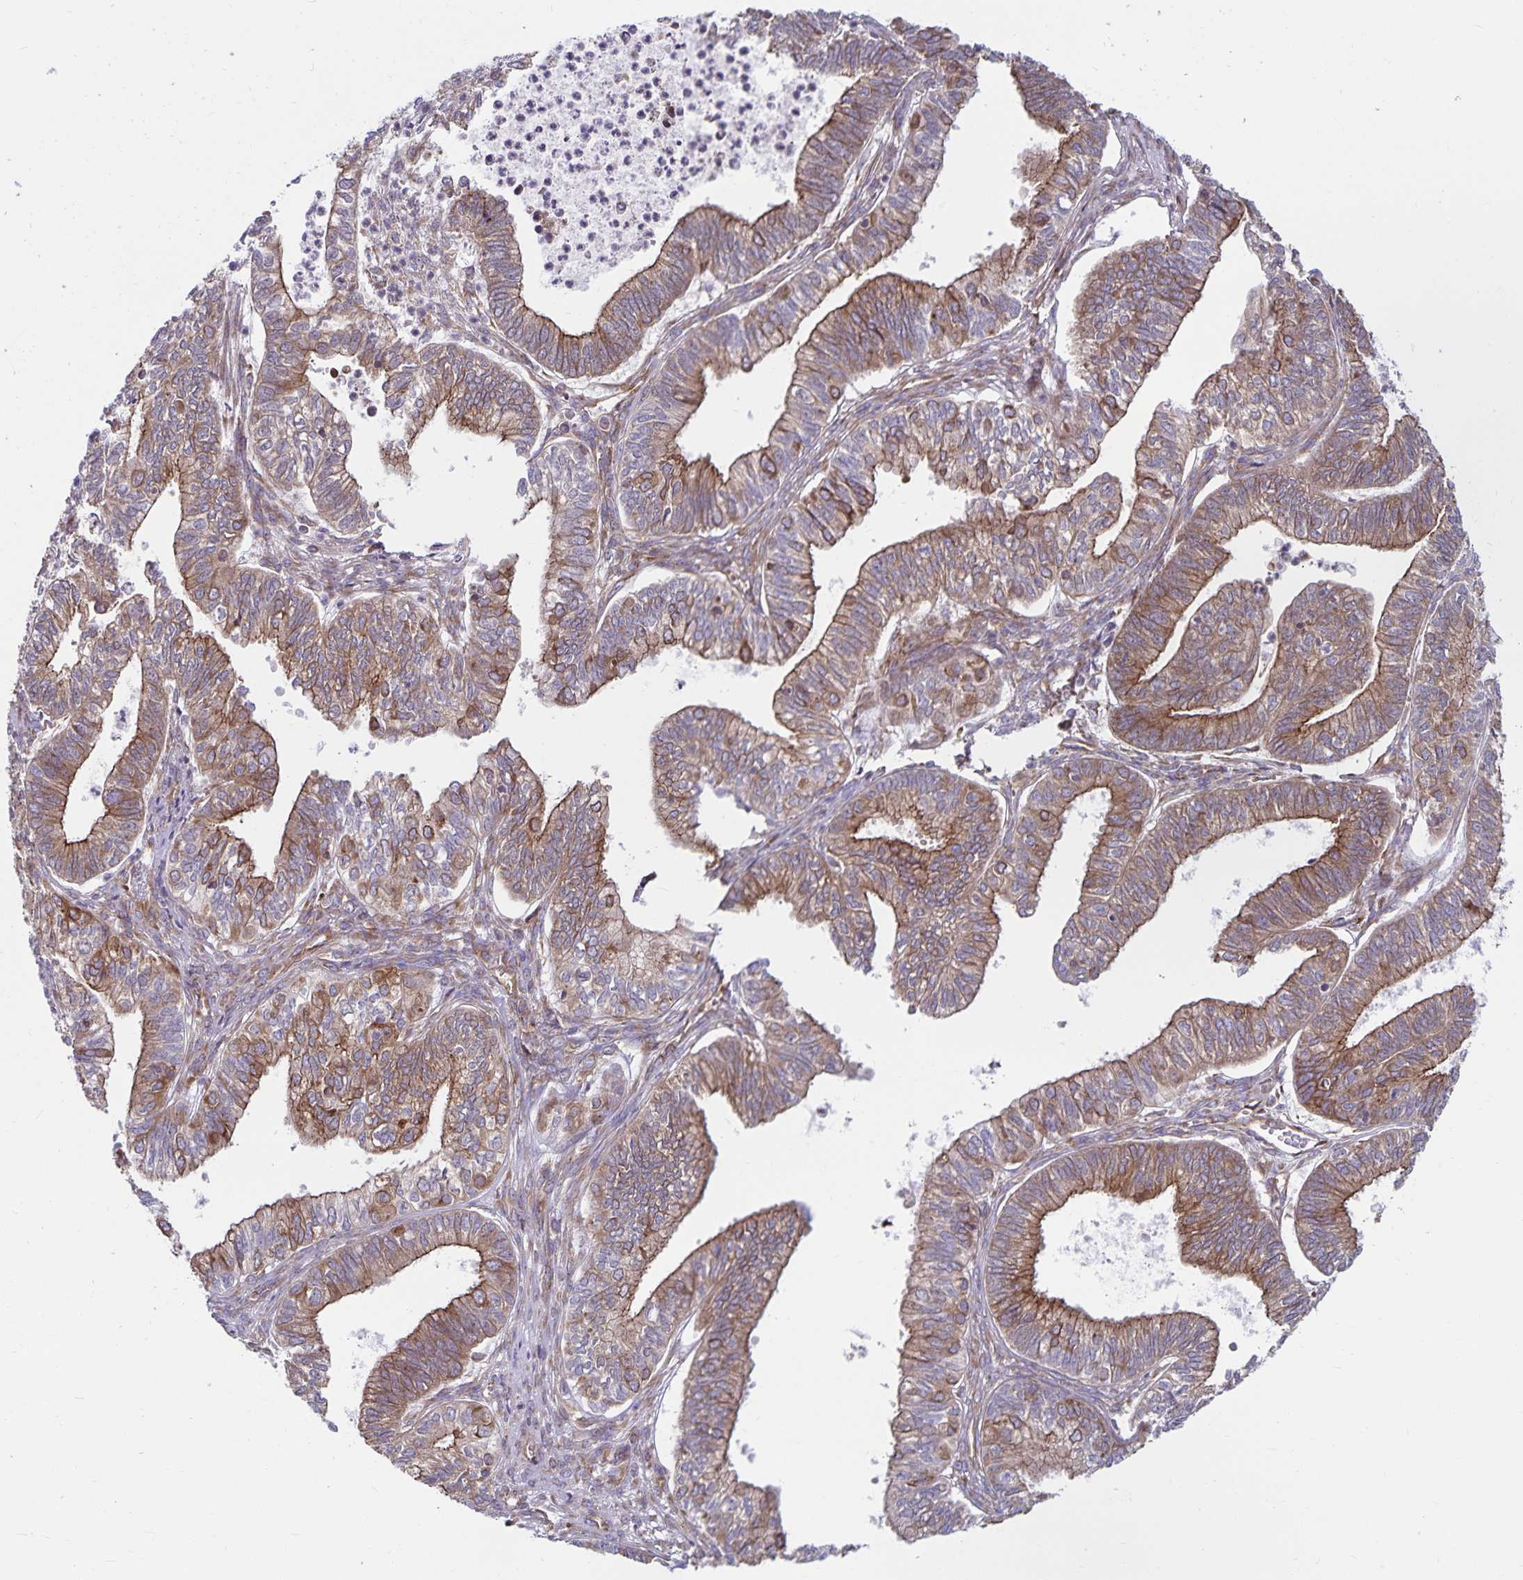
{"staining": {"intensity": "moderate", "quantity": ">75%", "location": "cytoplasmic/membranous"}, "tissue": "ovarian cancer", "cell_type": "Tumor cells", "image_type": "cancer", "snomed": [{"axis": "morphology", "description": "Carcinoma, endometroid"}, {"axis": "topography", "description": "Ovary"}], "caption": "Endometroid carcinoma (ovarian) stained with immunohistochemistry (IHC) shows moderate cytoplasmic/membranous positivity in approximately >75% of tumor cells.", "gene": "SEC62", "patient": {"sex": "female", "age": 64}}